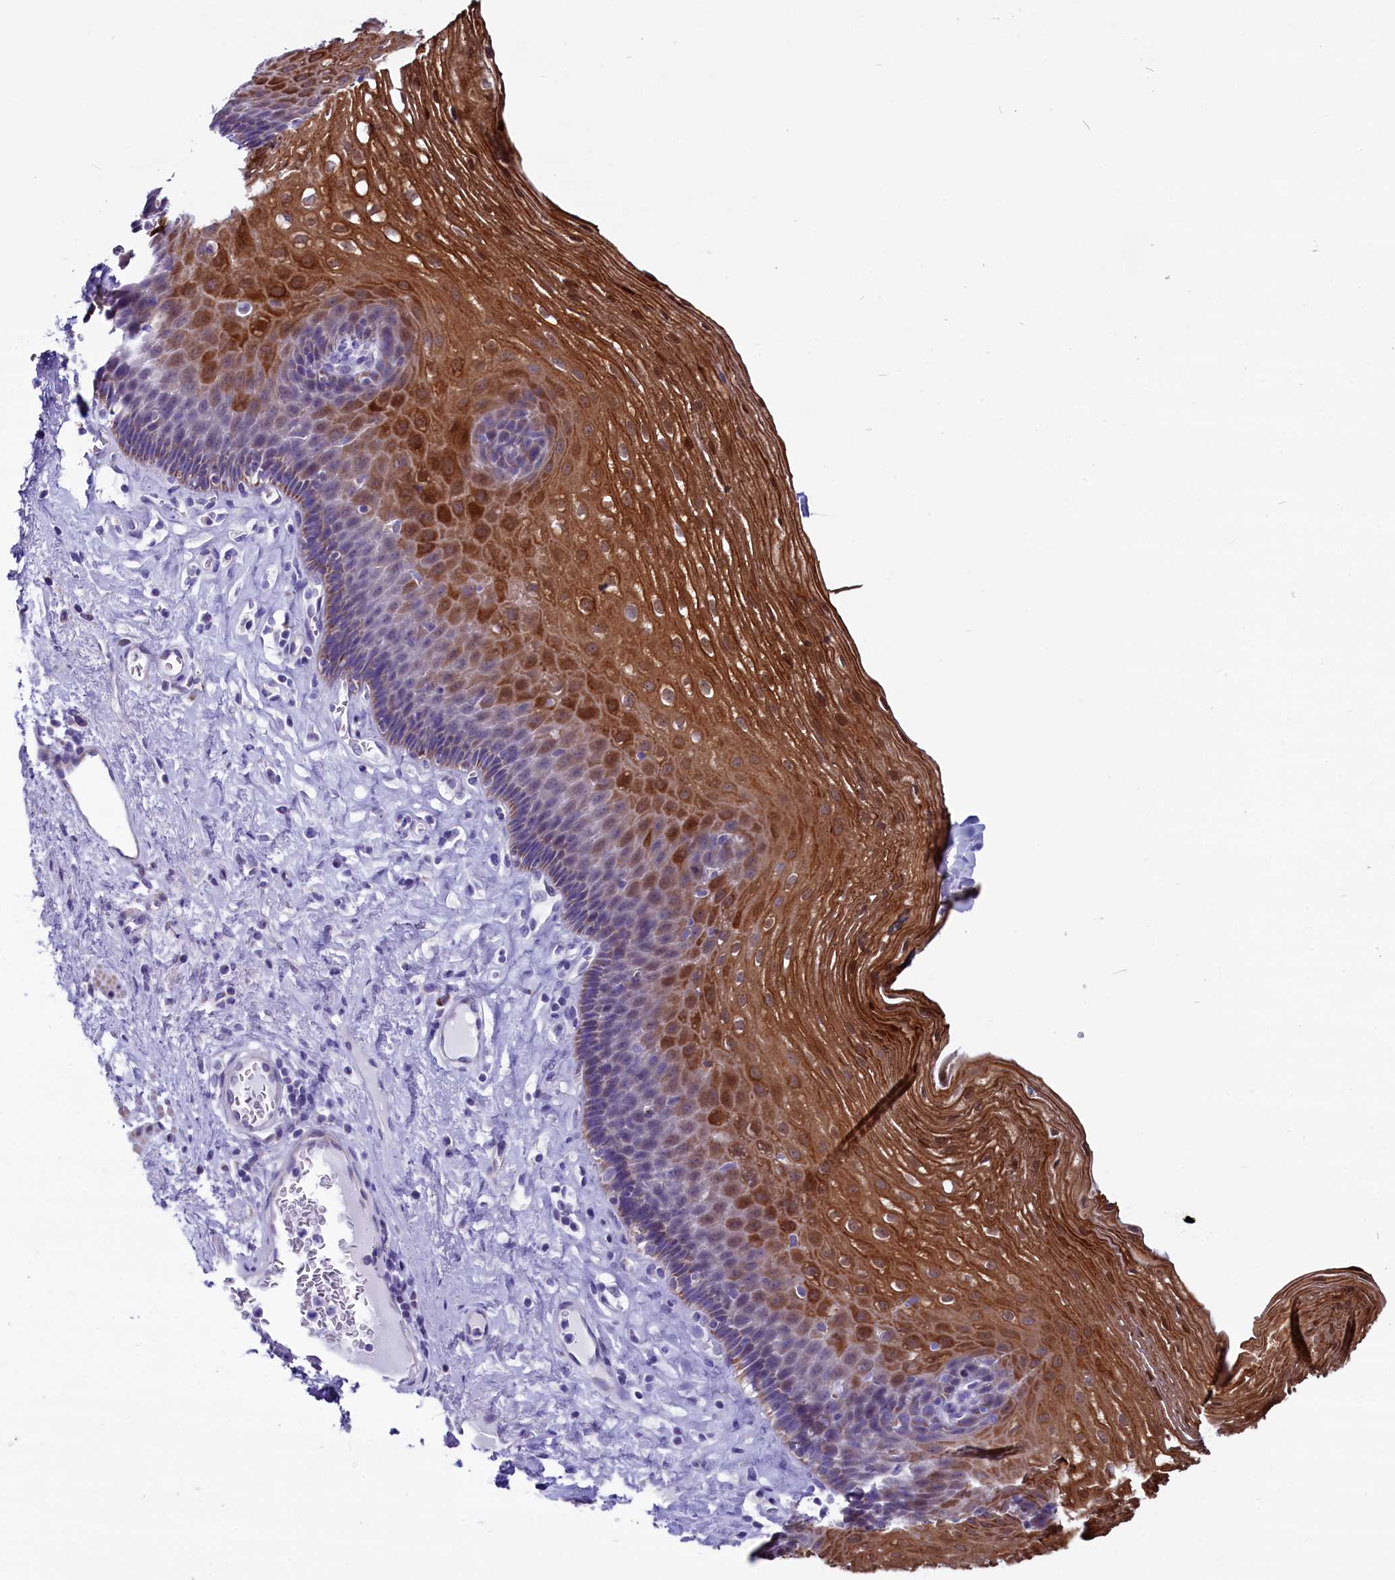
{"staining": {"intensity": "strong", "quantity": "<25%", "location": "cytoplasmic/membranous"}, "tissue": "esophagus", "cell_type": "Squamous epithelial cells", "image_type": "normal", "snomed": [{"axis": "morphology", "description": "Normal tissue, NOS"}, {"axis": "topography", "description": "Esophagus"}], "caption": "Immunohistochemical staining of unremarkable esophagus demonstrates medium levels of strong cytoplasmic/membranous positivity in approximately <25% of squamous epithelial cells. (DAB = brown stain, brightfield microscopy at high magnification).", "gene": "SCD5", "patient": {"sex": "female", "age": 66}}